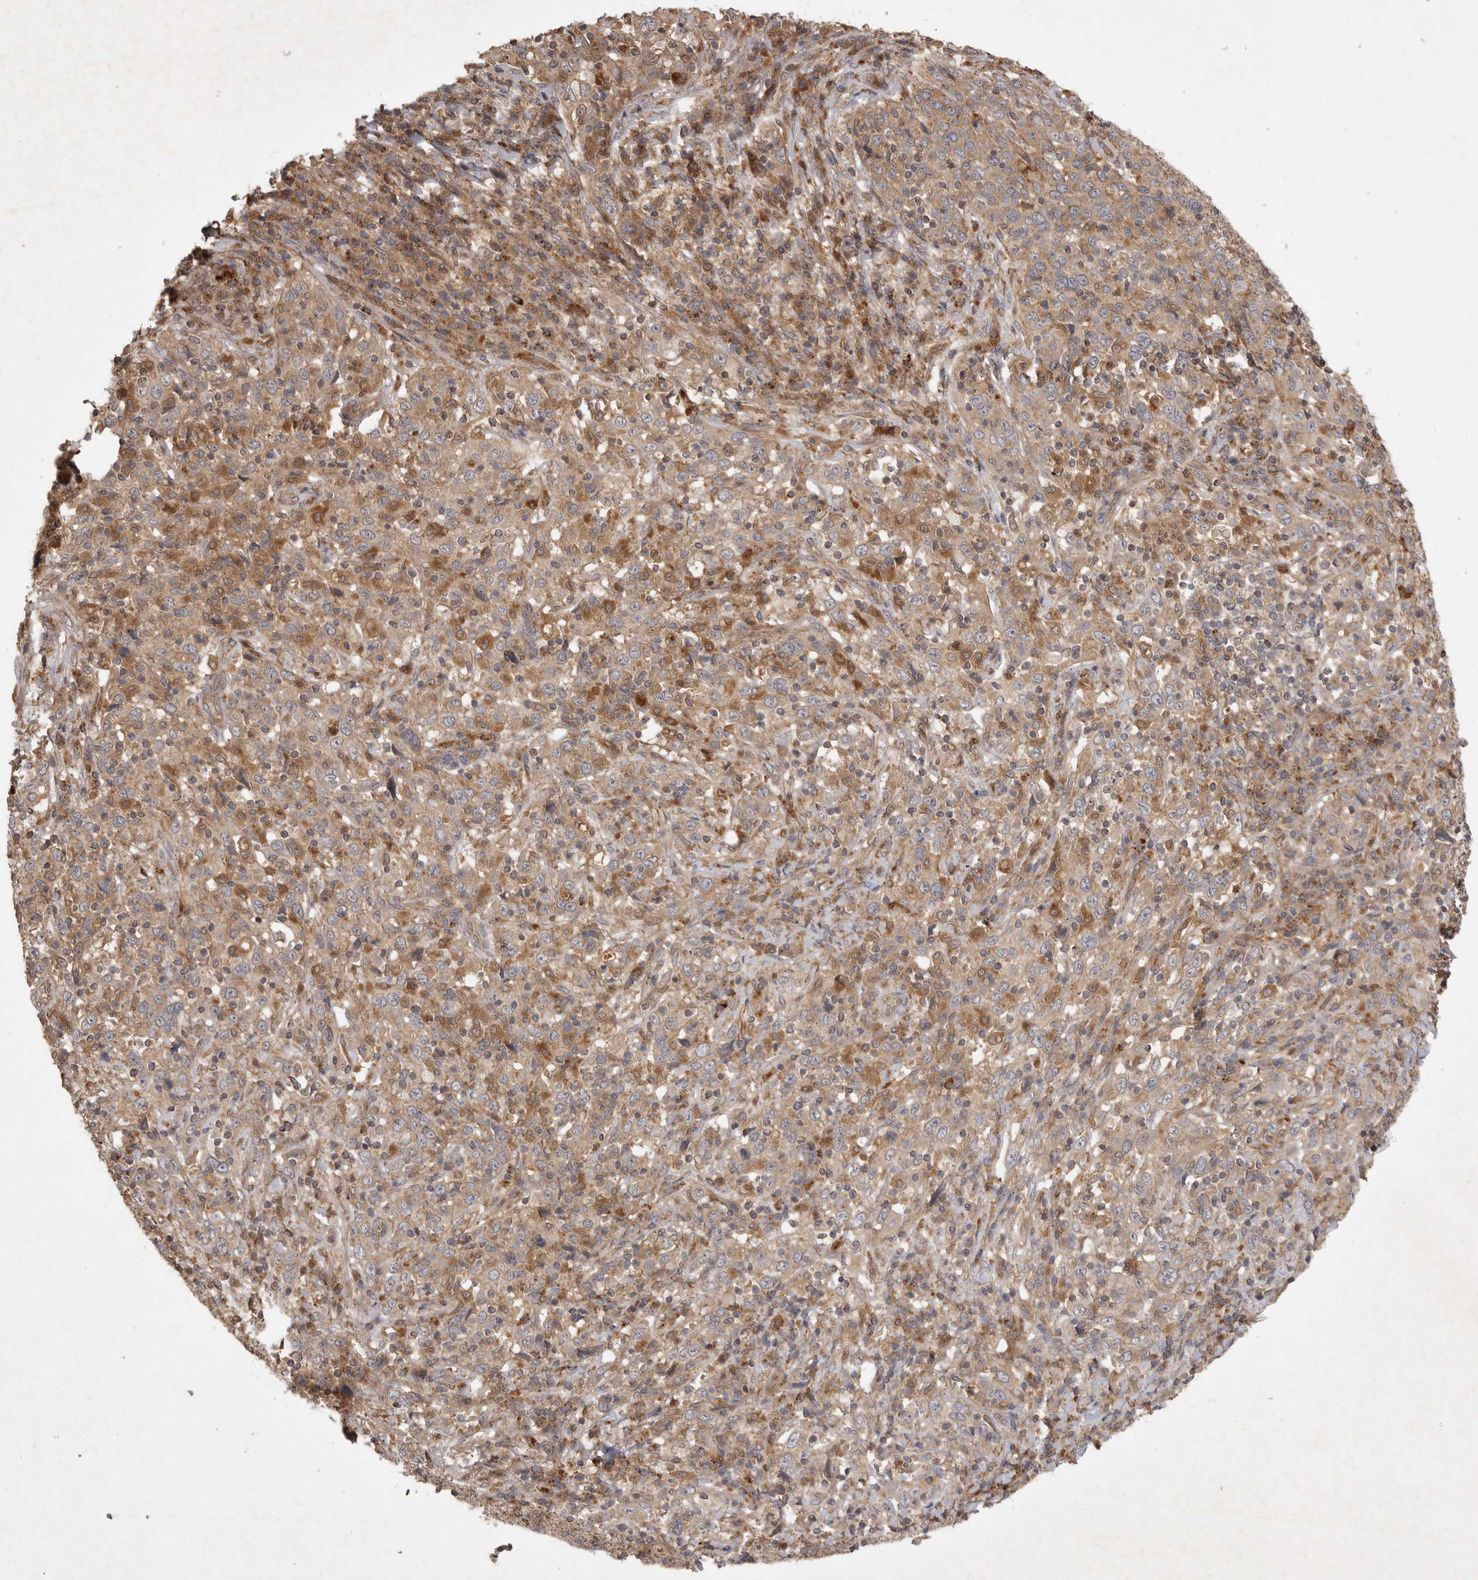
{"staining": {"intensity": "moderate", "quantity": ">75%", "location": "cytoplasmic/membranous"}, "tissue": "cervical cancer", "cell_type": "Tumor cells", "image_type": "cancer", "snomed": [{"axis": "morphology", "description": "Squamous cell carcinoma, NOS"}, {"axis": "topography", "description": "Cervix"}], "caption": "Immunohistochemical staining of human cervical squamous cell carcinoma demonstrates moderate cytoplasmic/membranous protein positivity in approximately >75% of tumor cells.", "gene": "ZNF232", "patient": {"sex": "female", "age": 46}}